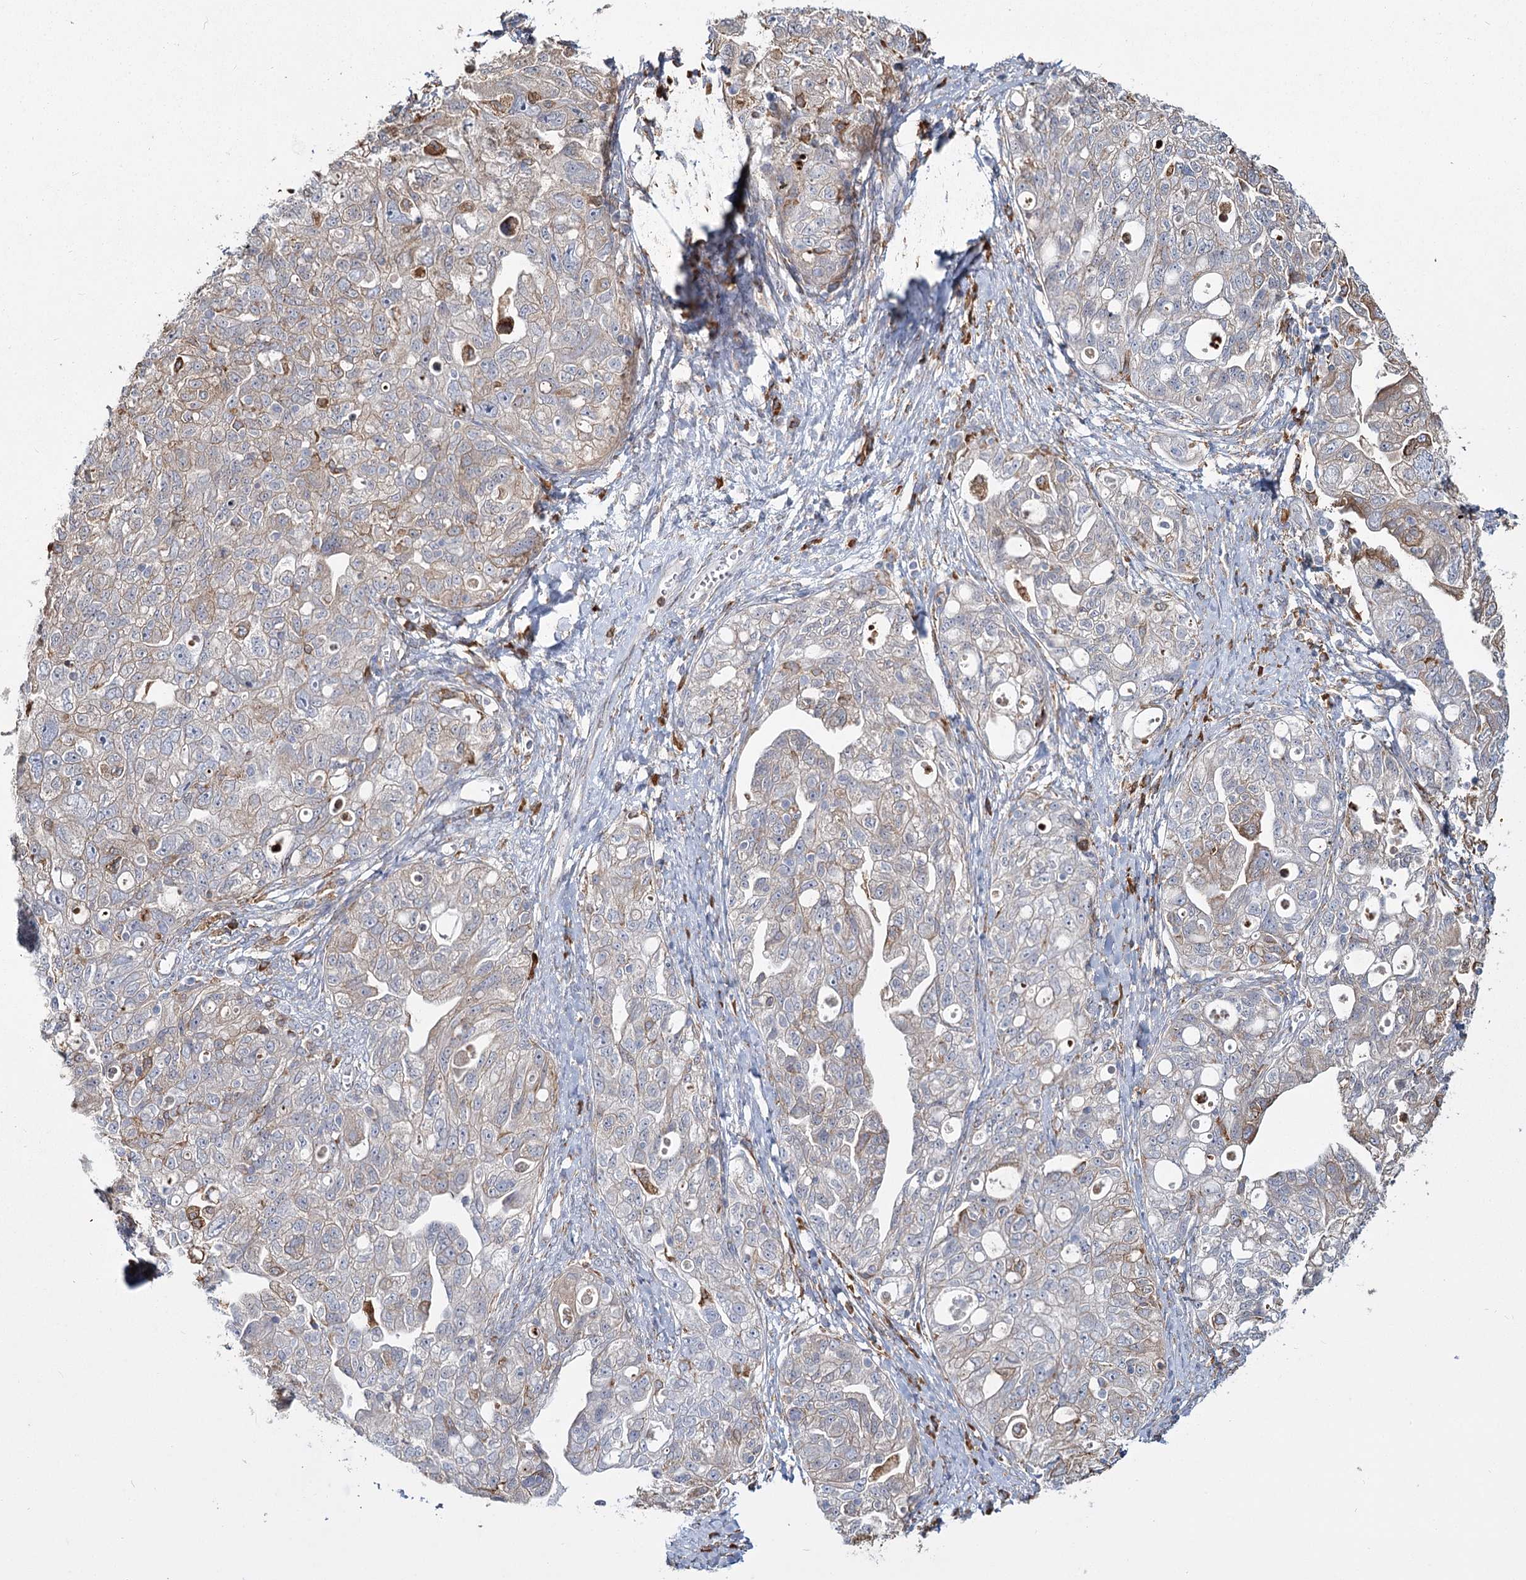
{"staining": {"intensity": "negative", "quantity": "none", "location": "none"}, "tissue": "ovarian cancer", "cell_type": "Tumor cells", "image_type": "cancer", "snomed": [{"axis": "morphology", "description": "Carcinoma, NOS"}, {"axis": "morphology", "description": "Cystadenocarcinoma, serous, NOS"}, {"axis": "topography", "description": "Ovary"}], "caption": "High magnification brightfield microscopy of ovarian cancer (carcinoma) stained with DAB (brown) and counterstained with hematoxylin (blue): tumor cells show no significant positivity.", "gene": "ZCCHC9", "patient": {"sex": "female", "age": 69}}